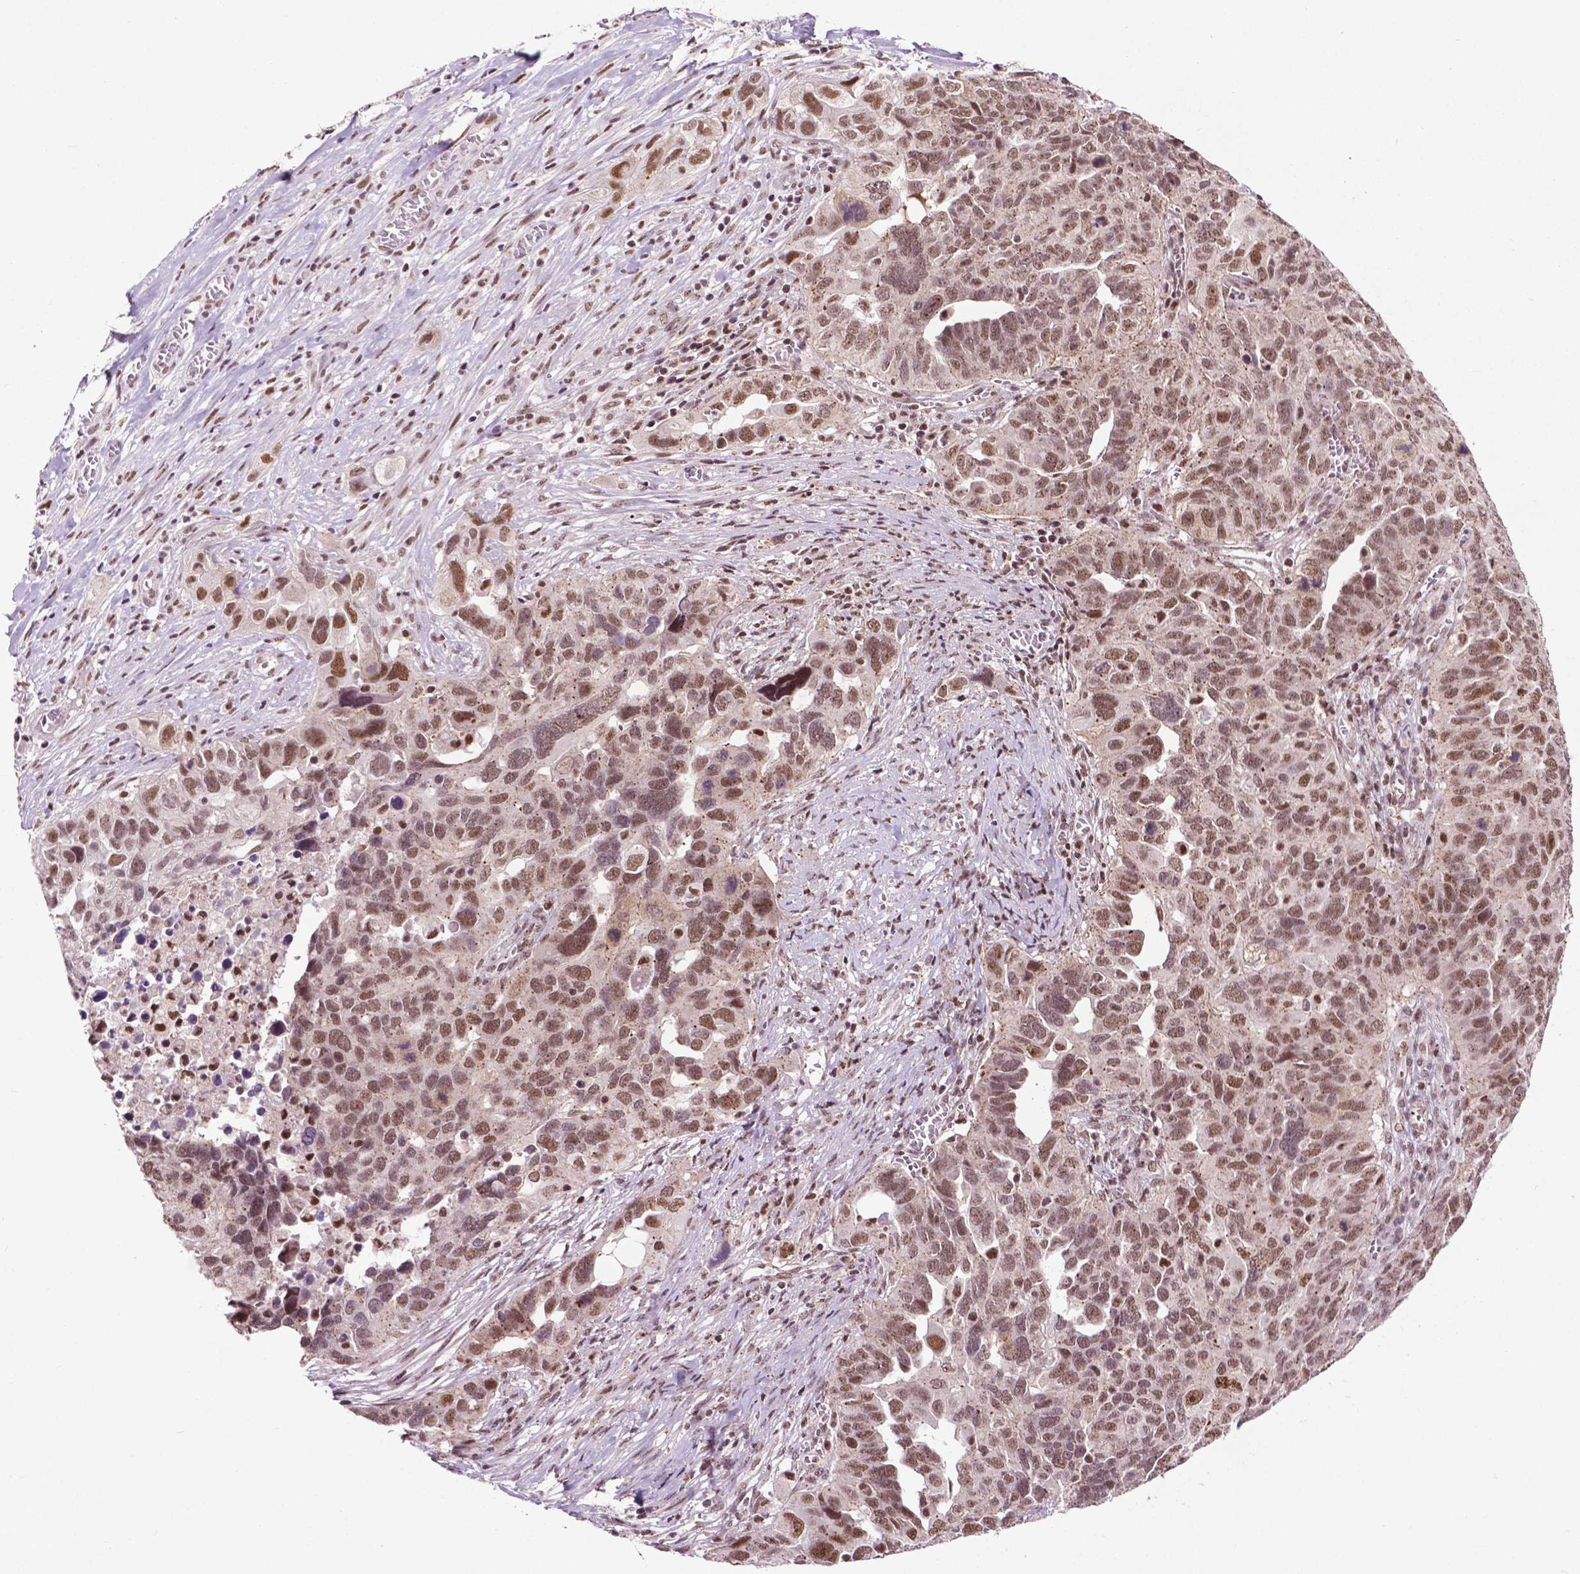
{"staining": {"intensity": "strong", "quantity": ">75%", "location": "nuclear"}, "tissue": "ovarian cancer", "cell_type": "Tumor cells", "image_type": "cancer", "snomed": [{"axis": "morphology", "description": "Carcinoma, endometroid"}, {"axis": "topography", "description": "Soft tissue"}, {"axis": "topography", "description": "Ovary"}], "caption": "Ovarian cancer (endometroid carcinoma) was stained to show a protein in brown. There is high levels of strong nuclear positivity in about >75% of tumor cells.", "gene": "EAF1", "patient": {"sex": "female", "age": 52}}